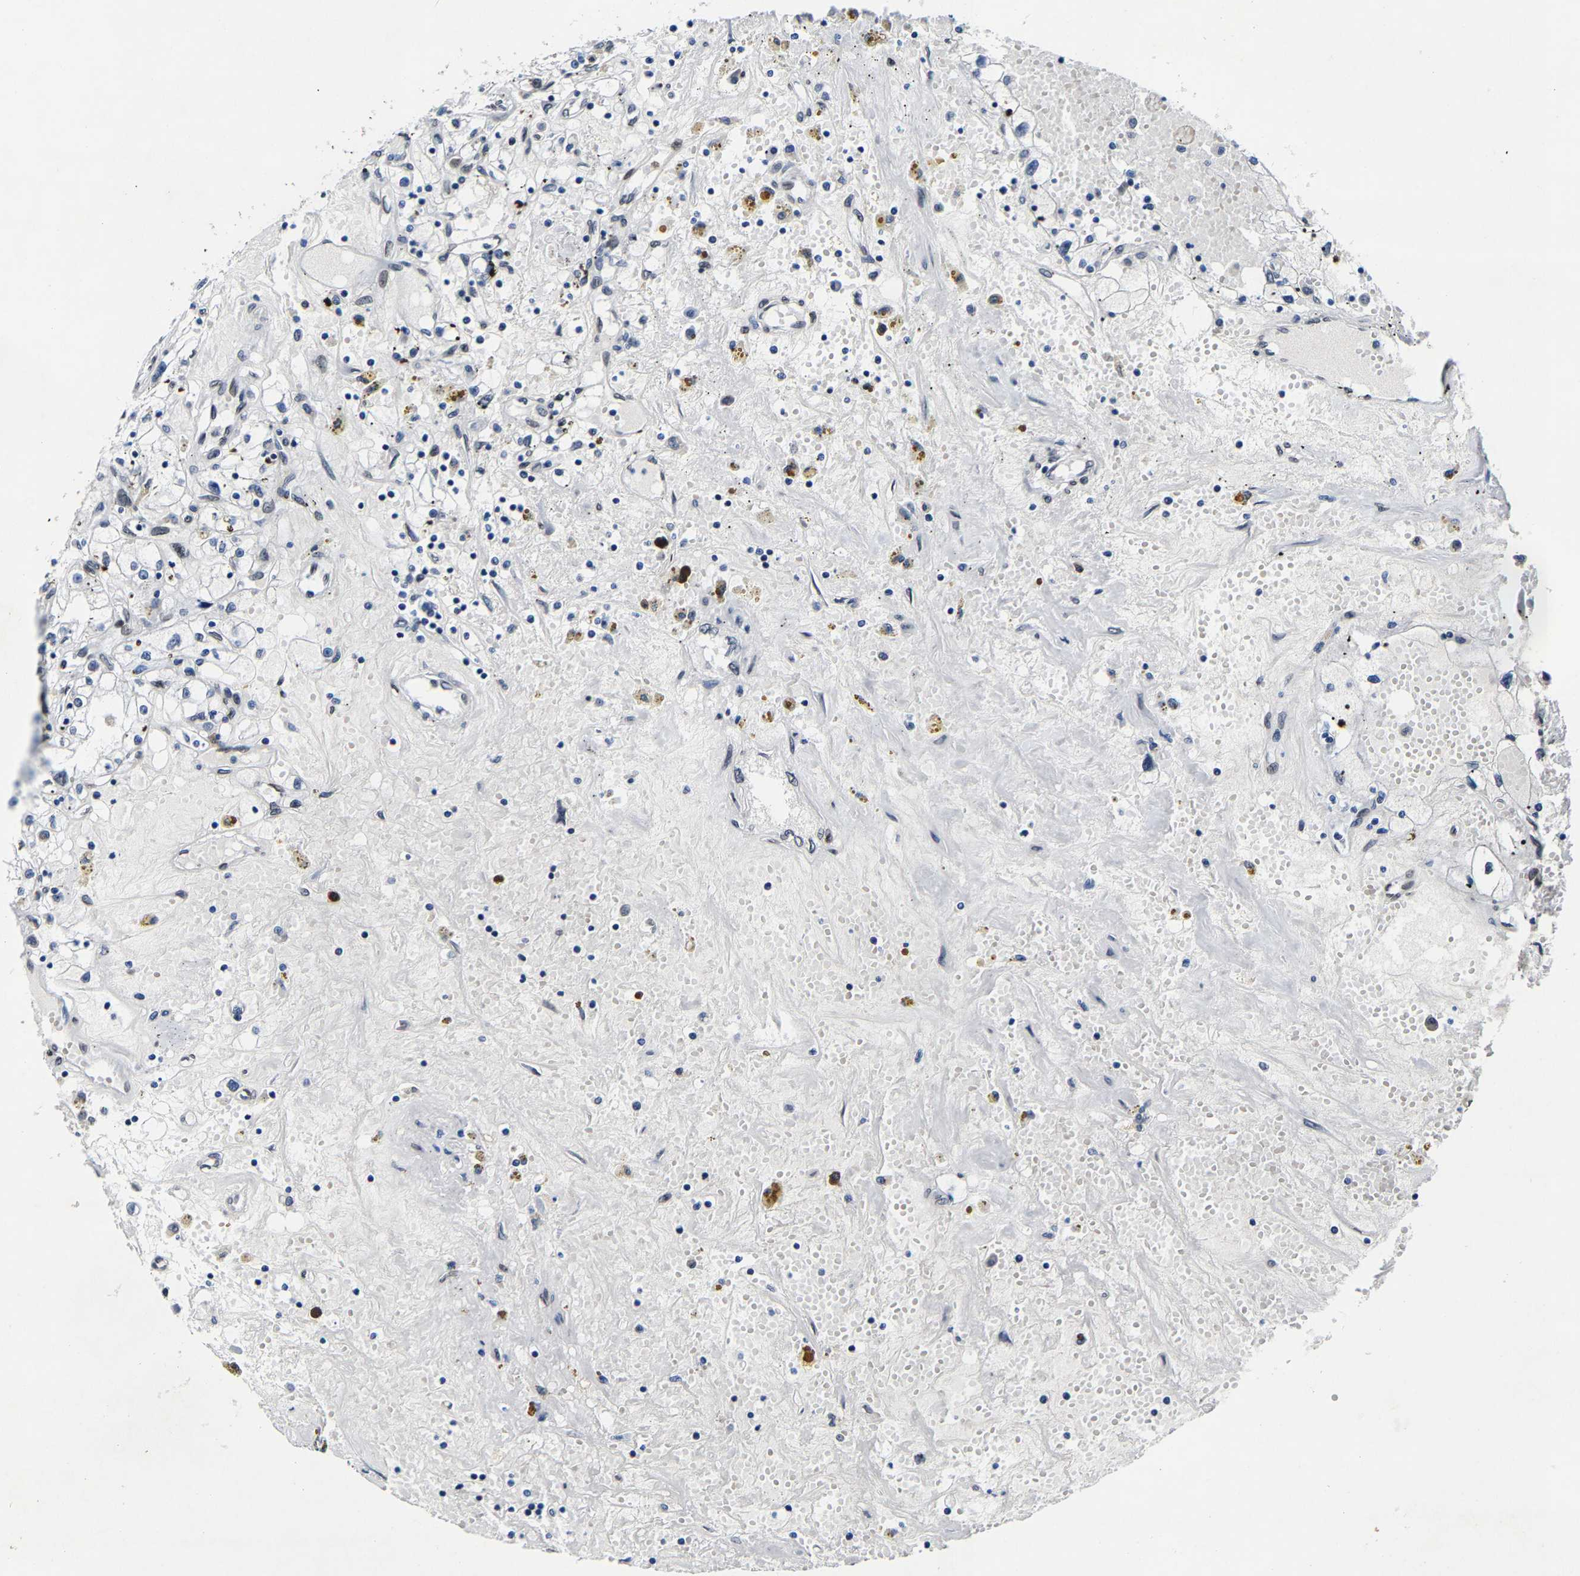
{"staining": {"intensity": "negative", "quantity": "none", "location": "none"}, "tissue": "renal cancer", "cell_type": "Tumor cells", "image_type": "cancer", "snomed": [{"axis": "morphology", "description": "Adenocarcinoma, NOS"}, {"axis": "topography", "description": "Kidney"}], "caption": "Immunohistochemistry (IHC) photomicrograph of human renal cancer (adenocarcinoma) stained for a protein (brown), which reveals no expression in tumor cells. (Stains: DAB (3,3'-diaminobenzidine) IHC with hematoxylin counter stain, Microscopy: brightfield microscopy at high magnification).", "gene": "UBN2", "patient": {"sex": "male", "age": 56}}